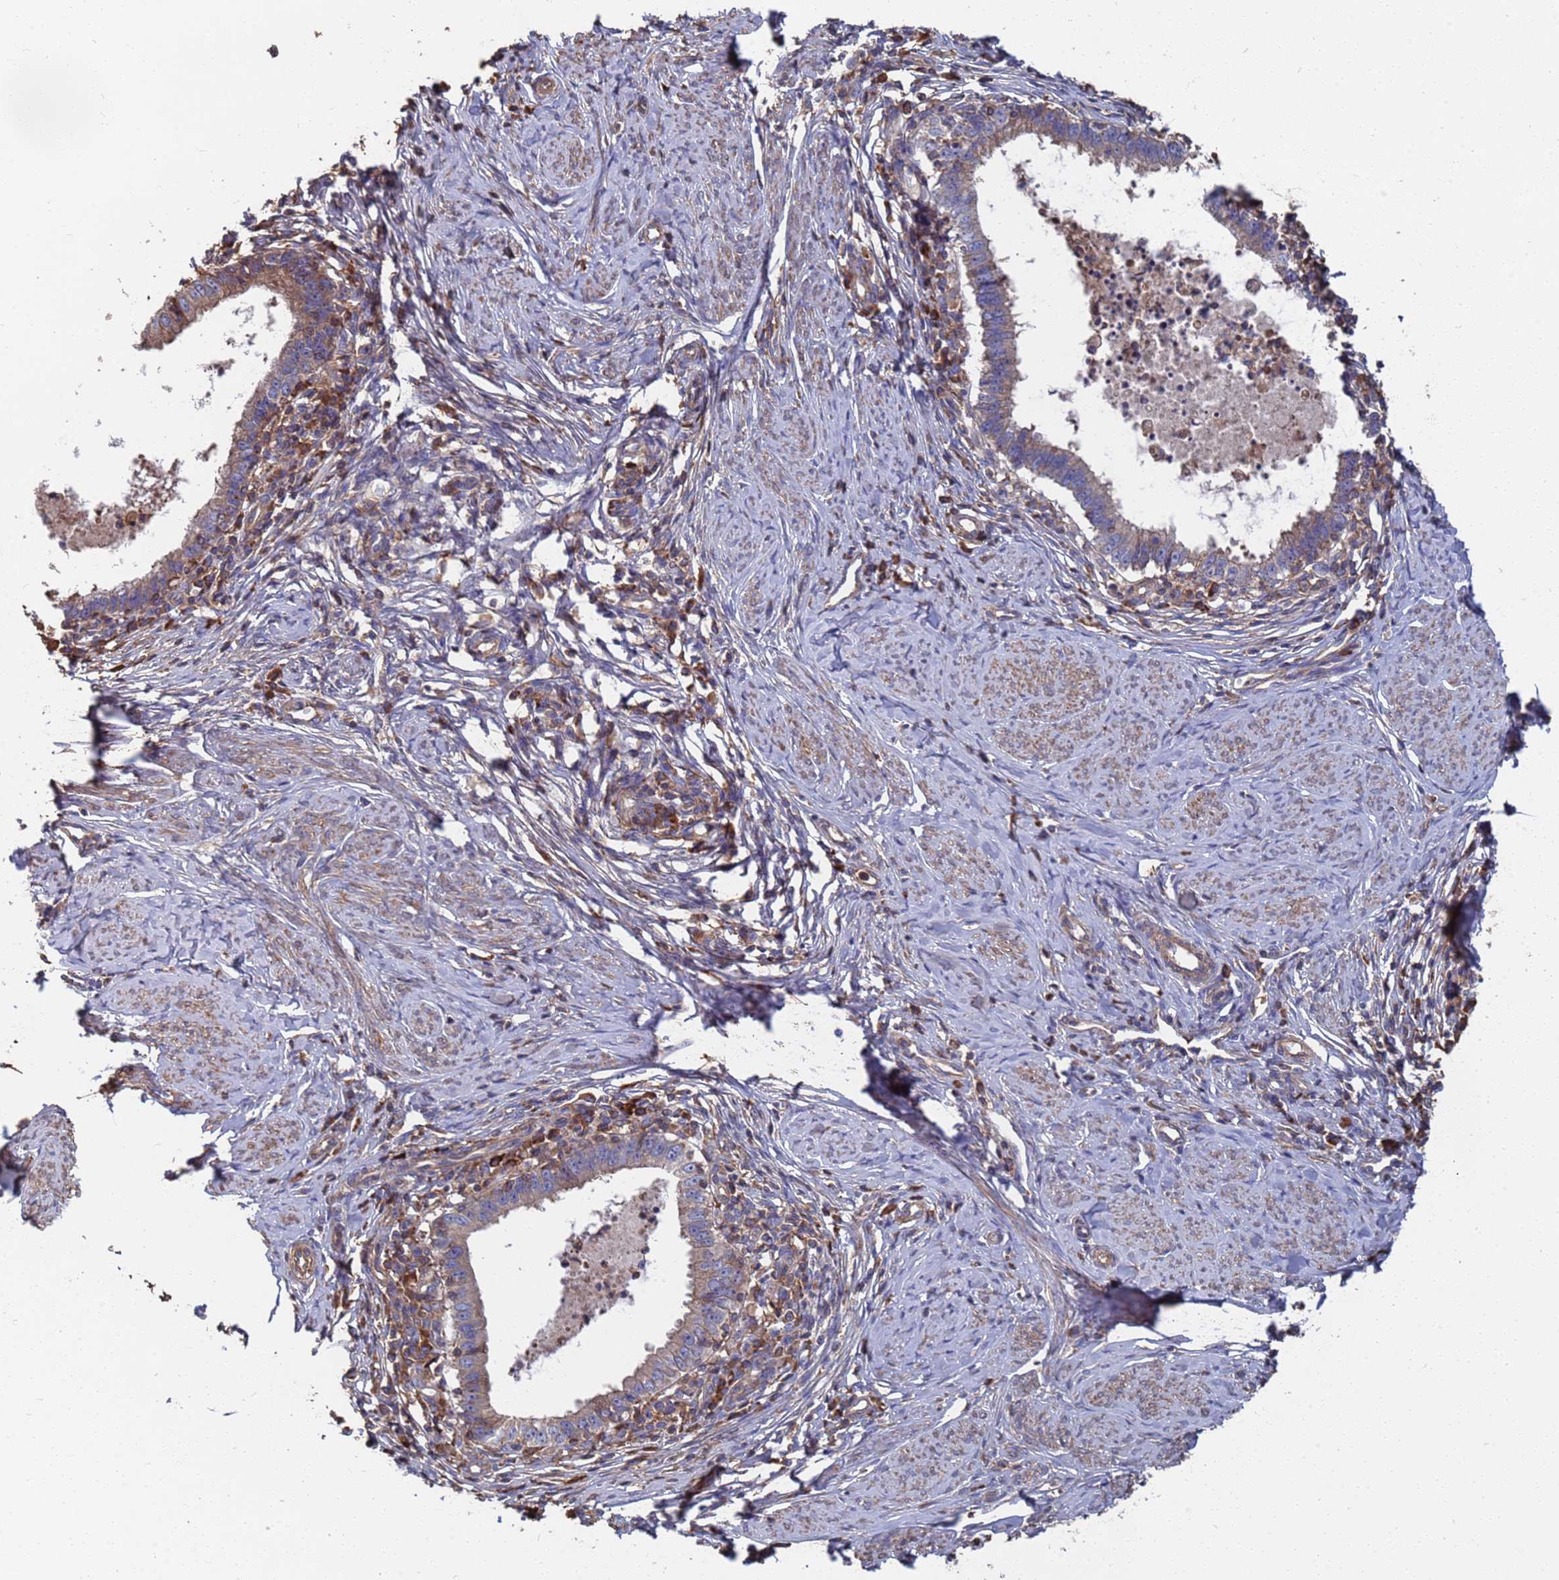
{"staining": {"intensity": "weak", "quantity": "25%-75%", "location": "cytoplasmic/membranous"}, "tissue": "cervical cancer", "cell_type": "Tumor cells", "image_type": "cancer", "snomed": [{"axis": "morphology", "description": "Adenocarcinoma, NOS"}, {"axis": "topography", "description": "Cervix"}], "caption": "Protein expression analysis of adenocarcinoma (cervical) displays weak cytoplasmic/membranous staining in approximately 25%-75% of tumor cells.", "gene": "PYCR1", "patient": {"sex": "female", "age": 36}}